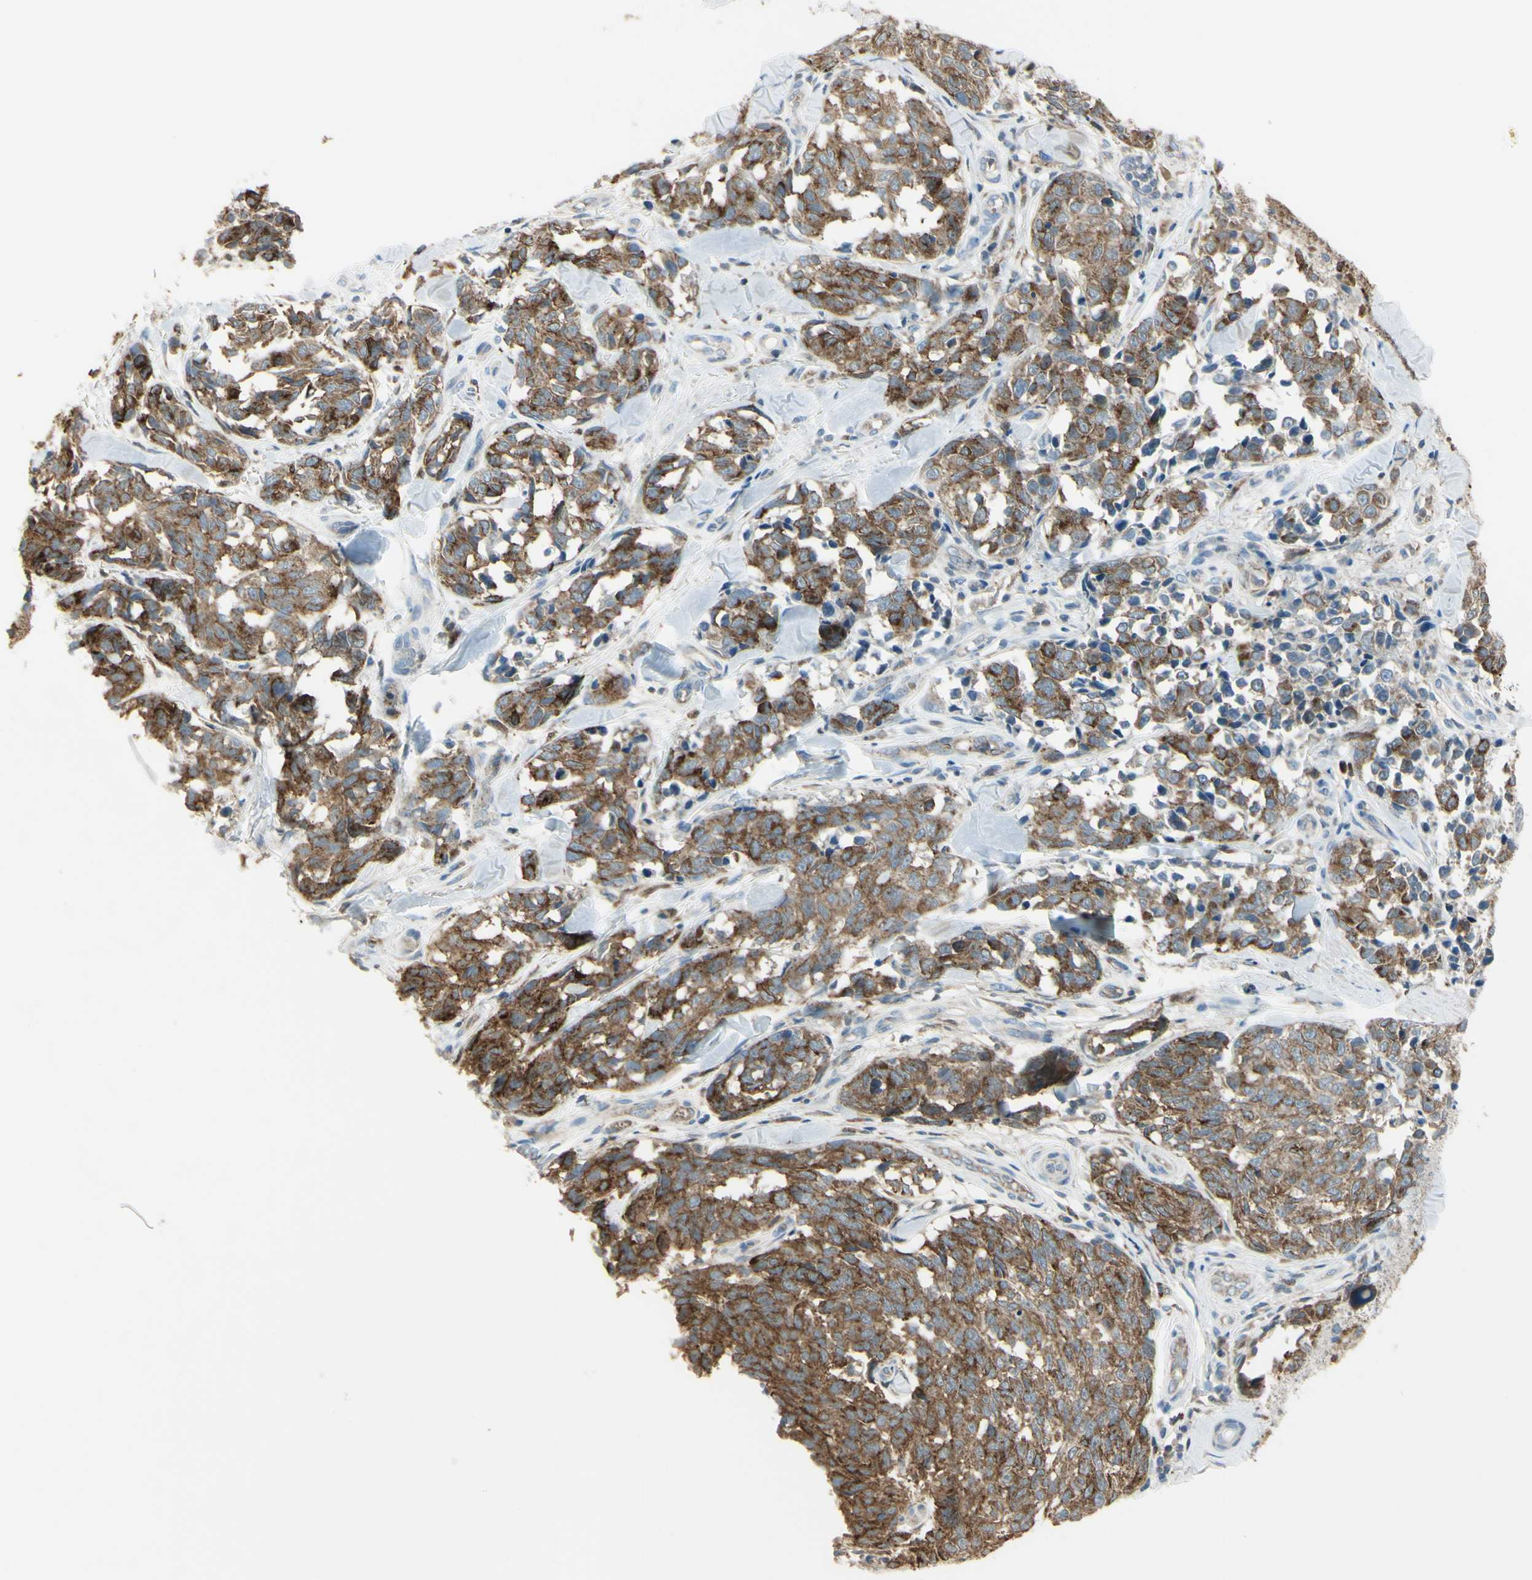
{"staining": {"intensity": "moderate", "quantity": ">75%", "location": "cytoplasmic/membranous"}, "tissue": "melanoma", "cell_type": "Tumor cells", "image_type": "cancer", "snomed": [{"axis": "morphology", "description": "Malignant melanoma, NOS"}, {"axis": "topography", "description": "Skin"}], "caption": "Moderate cytoplasmic/membranous protein expression is present in about >75% of tumor cells in malignant melanoma.", "gene": "CYRIB", "patient": {"sex": "female", "age": 64}}